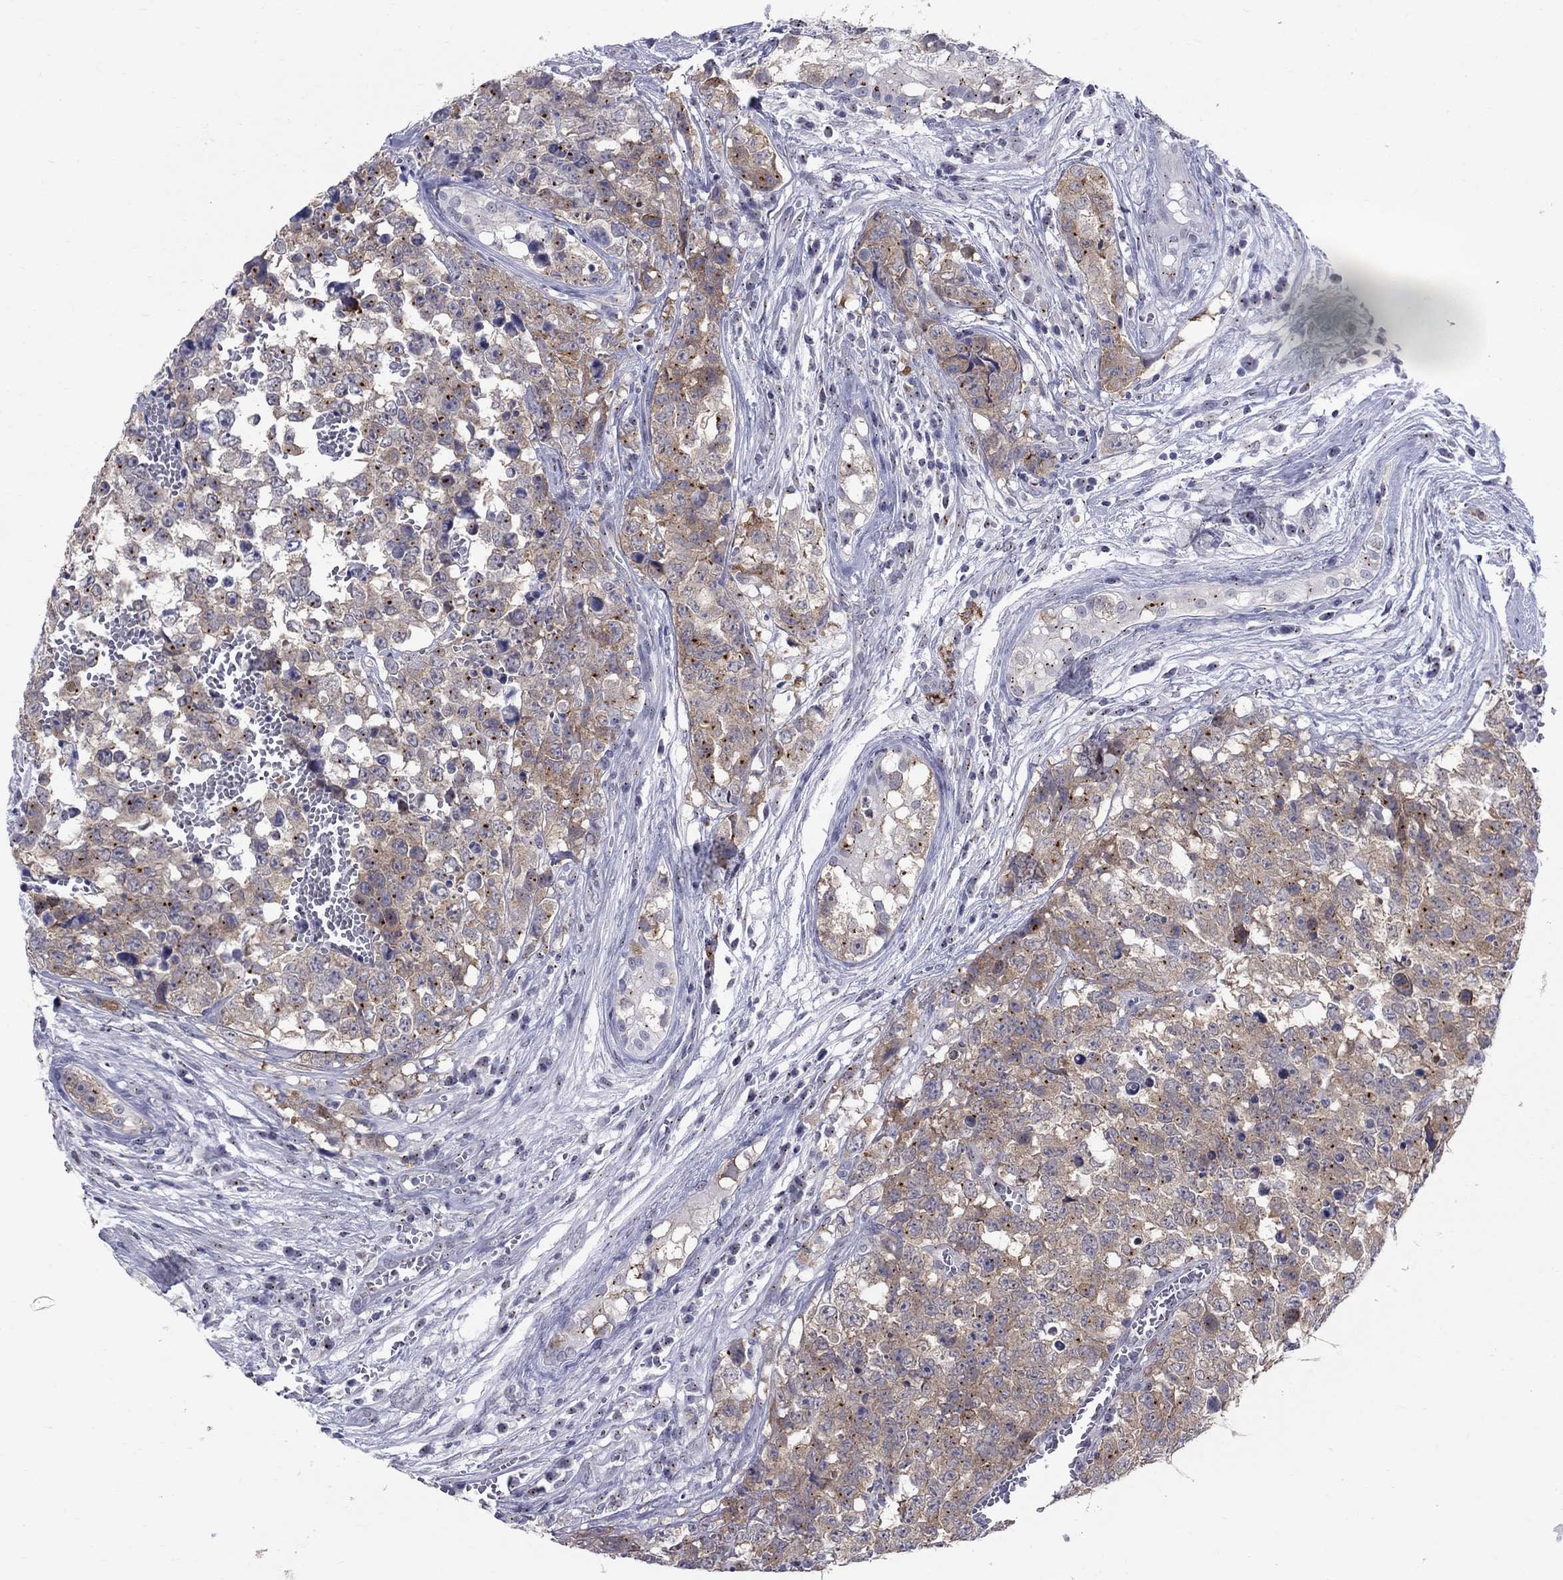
{"staining": {"intensity": "weak", "quantity": ">75%", "location": "cytoplasmic/membranous"}, "tissue": "testis cancer", "cell_type": "Tumor cells", "image_type": "cancer", "snomed": [{"axis": "morphology", "description": "Carcinoma, Embryonal, NOS"}, {"axis": "topography", "description": "Testis"}], "caption": "Brown immunohistochemical staining in testis embryonal carcinoma demonstrates weak cytoplasmic/membranous staining in about >75% of tumor cells.", "gene": "CEP43", "patient": {"sex": "male", "age": 23}}